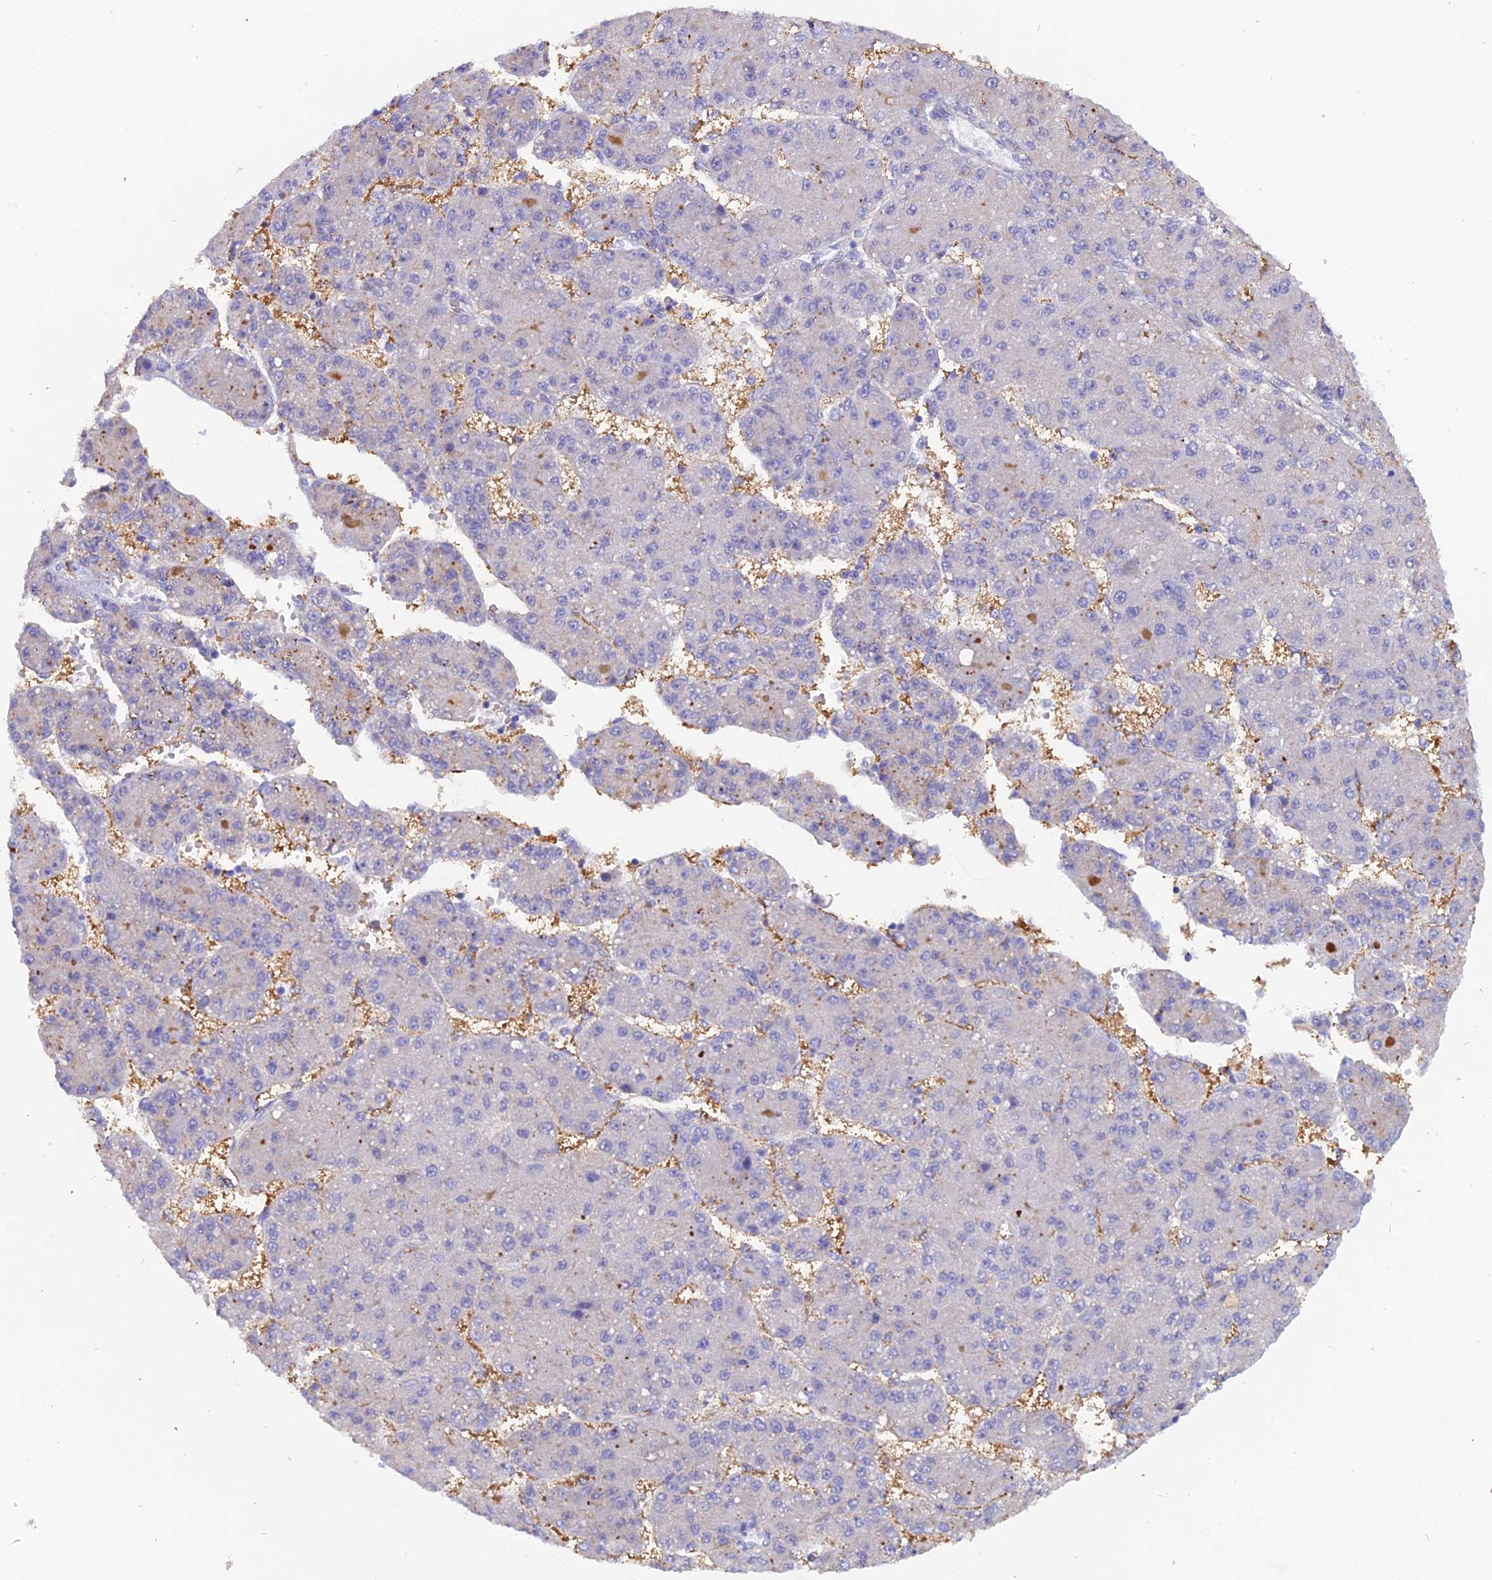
{"staining": {"intensity": "negative", "quantity": "none", "location": "none"}, "tissue": "liver cancer", "cell_type": "Tumor cells", "image_type": "cancer", "snomed": [{"axis": "morphology", "description": "Carcinoma, Hepatocellular, NOS"}, {"axis": "topography", "description": "Liver"}], "caption": "Tumor cells show no significant positivity in liver cancer.", "gene": "FZR1", "patient": {"sex": "male", "age": 67}}